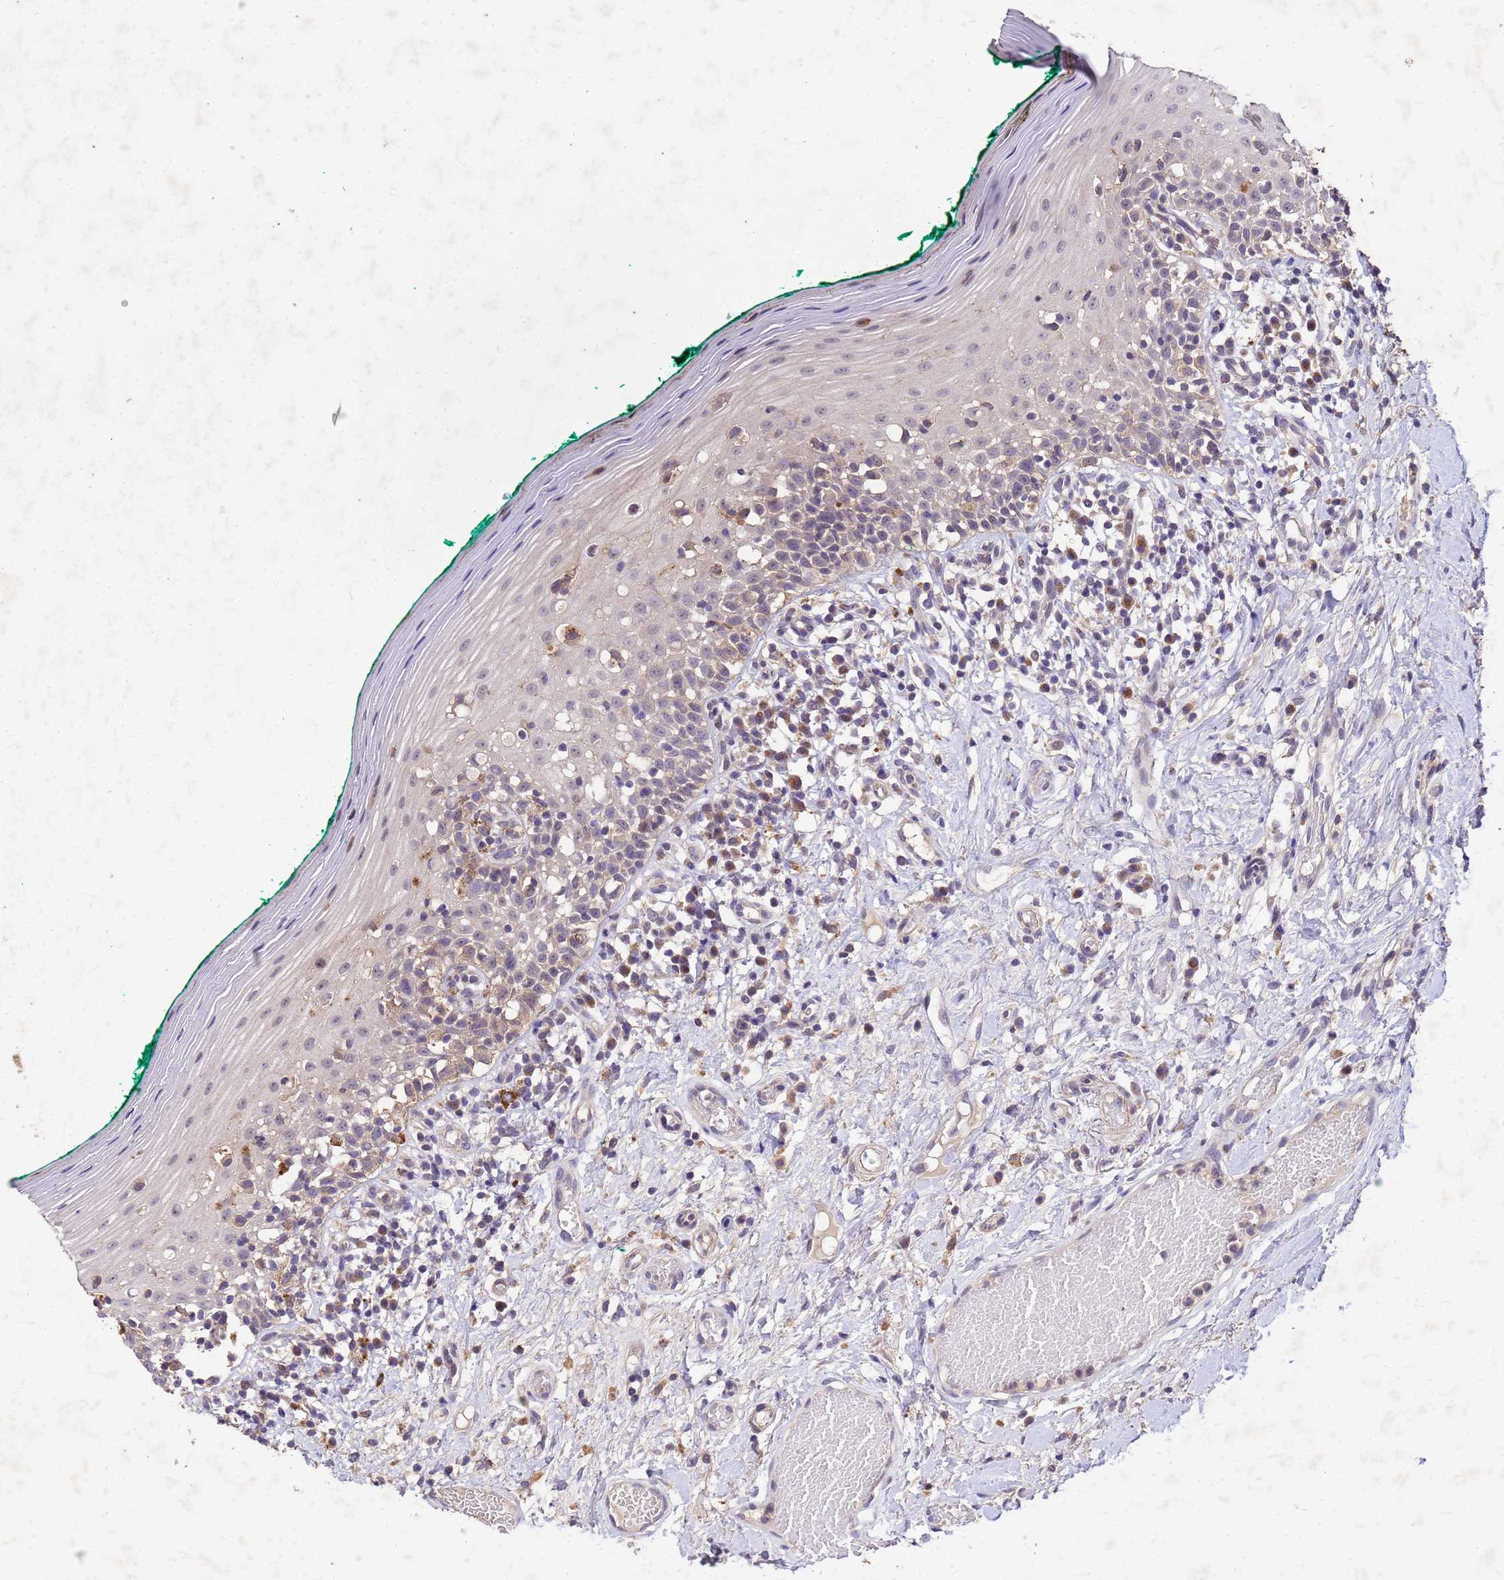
{"staining": {"intensity": "weak", "quantity": "<25%", "location": "nuclear"}, "tissue": "oral mucosa", "cell_type": "Squamous epithelial cells", "image_type": "normal", "snomed": [{"axis": "morphology", "description": "Normal tissue, NOS"}, {"axis": "topography", "description": "Oral tissue"}], "caption": "Normal oral mucosa was stained to show a protein in brown. There is no significant staining in squamous epithelial cells. (DAB (3,3'-diaminobenzidine) immunohistochemistry (IHC), high magnification).", "gene": "TOR4A", "patient": {"sex": "female", "age": 83}}